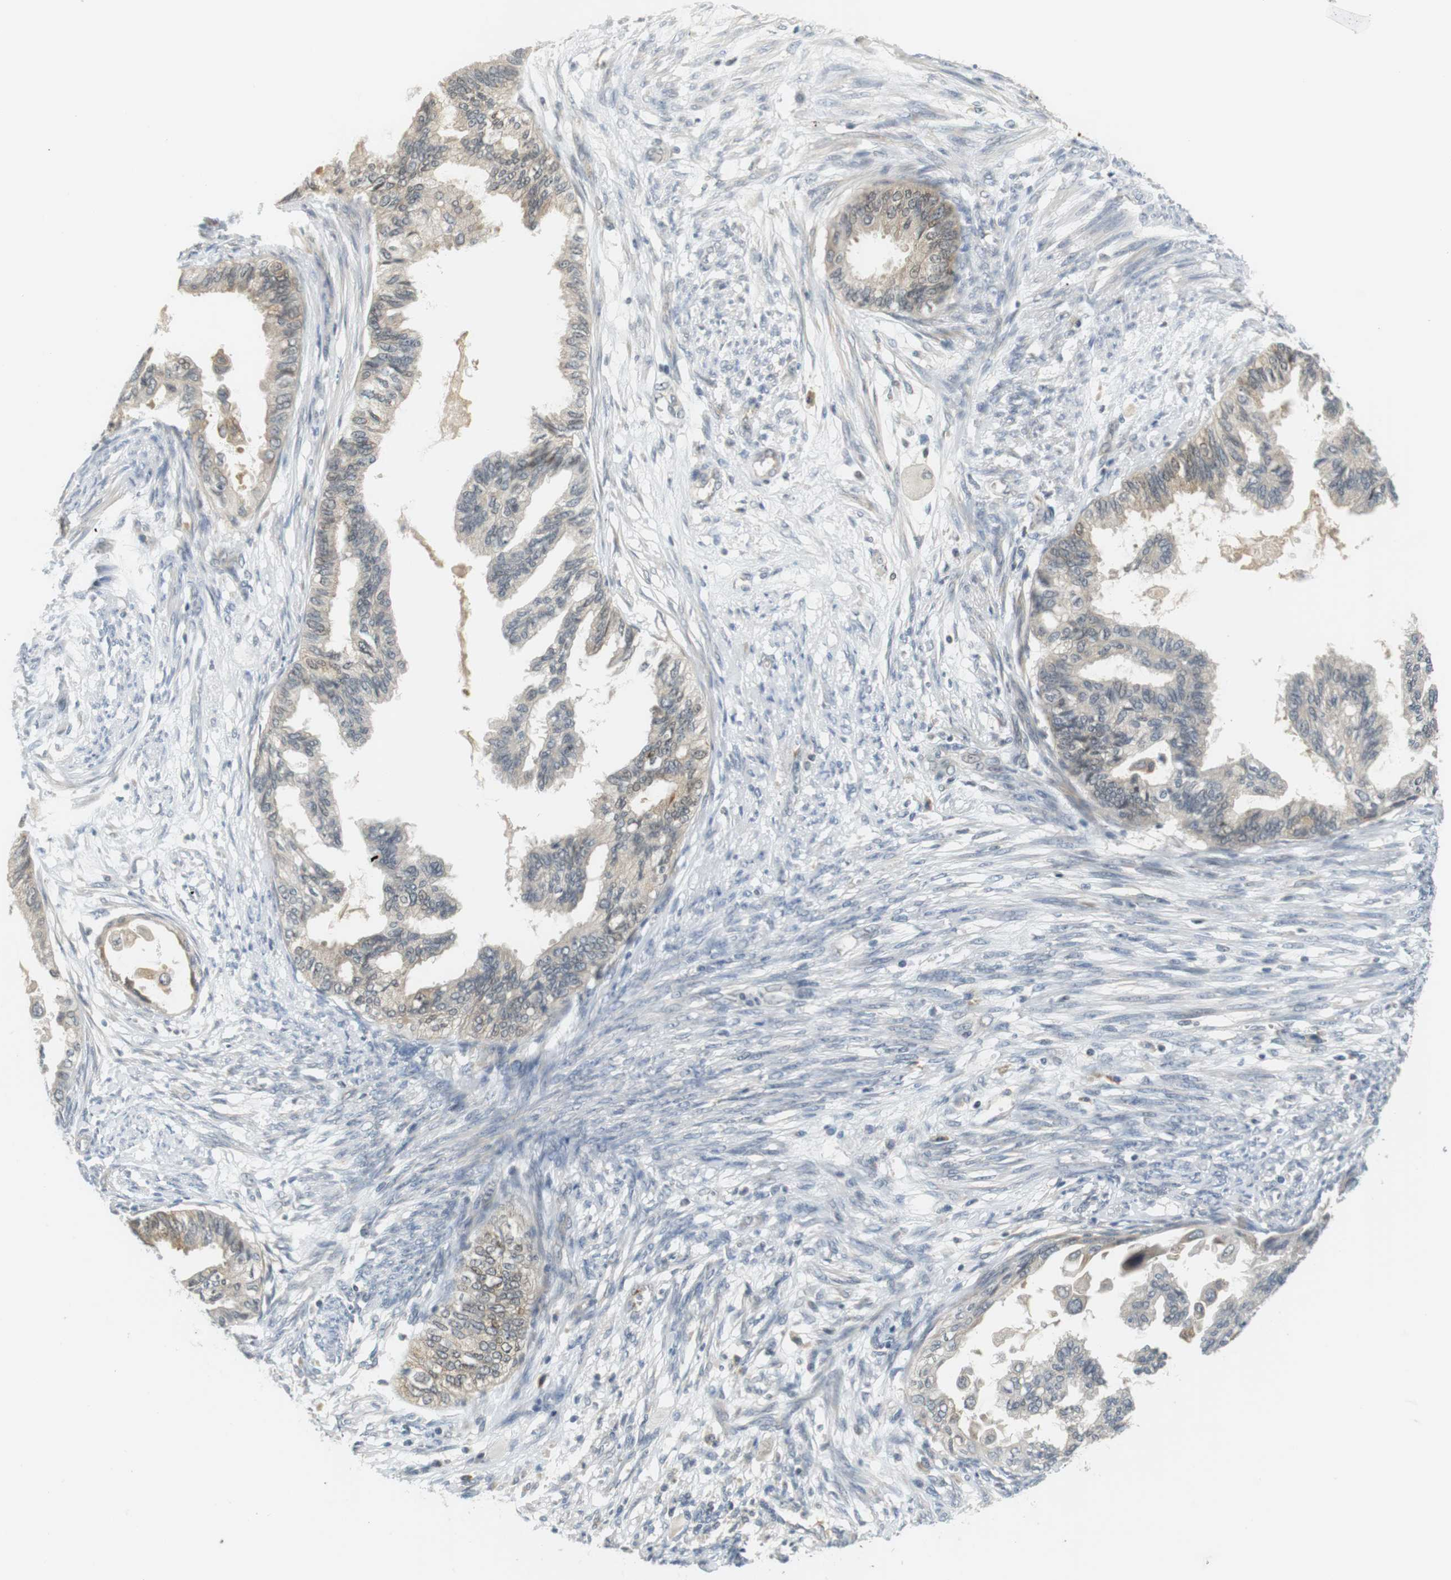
{"staining": {"intensity": "negative", "quantity": "none", "location": "none"}, "tissue": "cervical cancer", "cell_type": "Tumor cells", "image_type": "cancer", "snomed": [{"axis": "morphology", "description": "Normal tissue, NOS"}, {"axis": "morphology", "description": "Adenocarcinoma, NOS"}, {"axis": "topography", "description": "Cervix"}, {"axis": "topography", "description": "Endometrium"}], "caption": "IHC micrograph of human cervical cancer (adenocarcinoma) stained for a protein (brown), which displays no staining in tumor cells. (DAB (3,3'-diaminobenzidine) IHC, high magnification).", "gene": "WNT7A", "patient": {"sex": "female", "age": 86}}